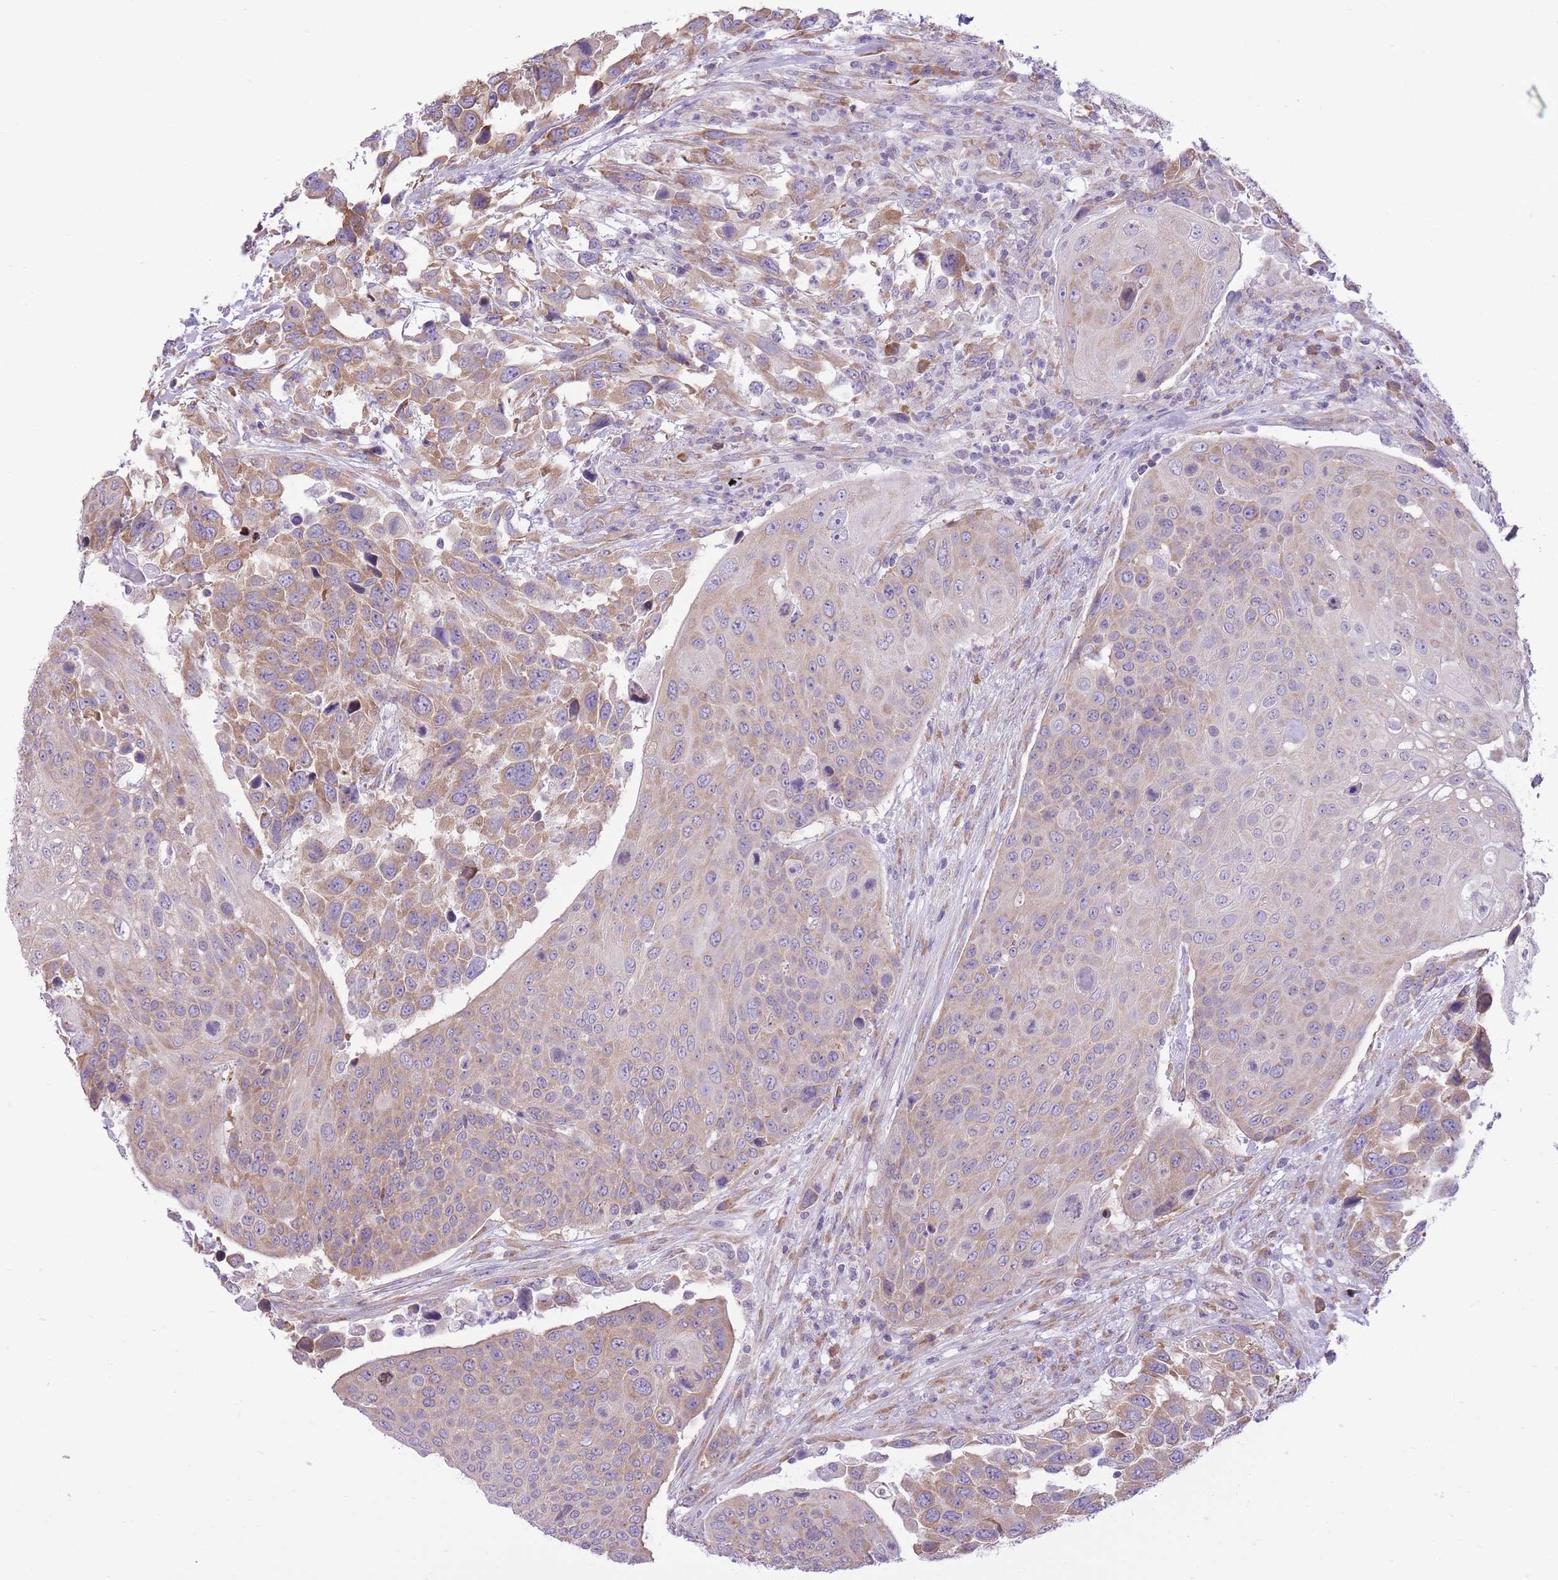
{"staining": {"intensity": "moderate", "quantity": ">75%", "location": "cytoplasmic/membranous"}, "tissue": "urothelial cancer", "cell_type": "Tumor cells", "image_type": "cancer", "snomed": [{"axis": "morphology", "description": "Urothelial carcinoma, High grade"}, {"axis": "topography", "description": "Urinary bladder"}], "caption": "Immunohistochemistry staining of urothelial cancer, which displays medium levels of moderate cytoplasmic/membranous positivity in approximately >75% of tumor cells indicating moderate cytoplasmic/membranous protein staining. The staining was performed using DAB (brown) for protein detection and nuclei were counterstained in hematoxylin (blue).", "gene": "ZNF501", "patient": {"sex": "female", "age": 70}}